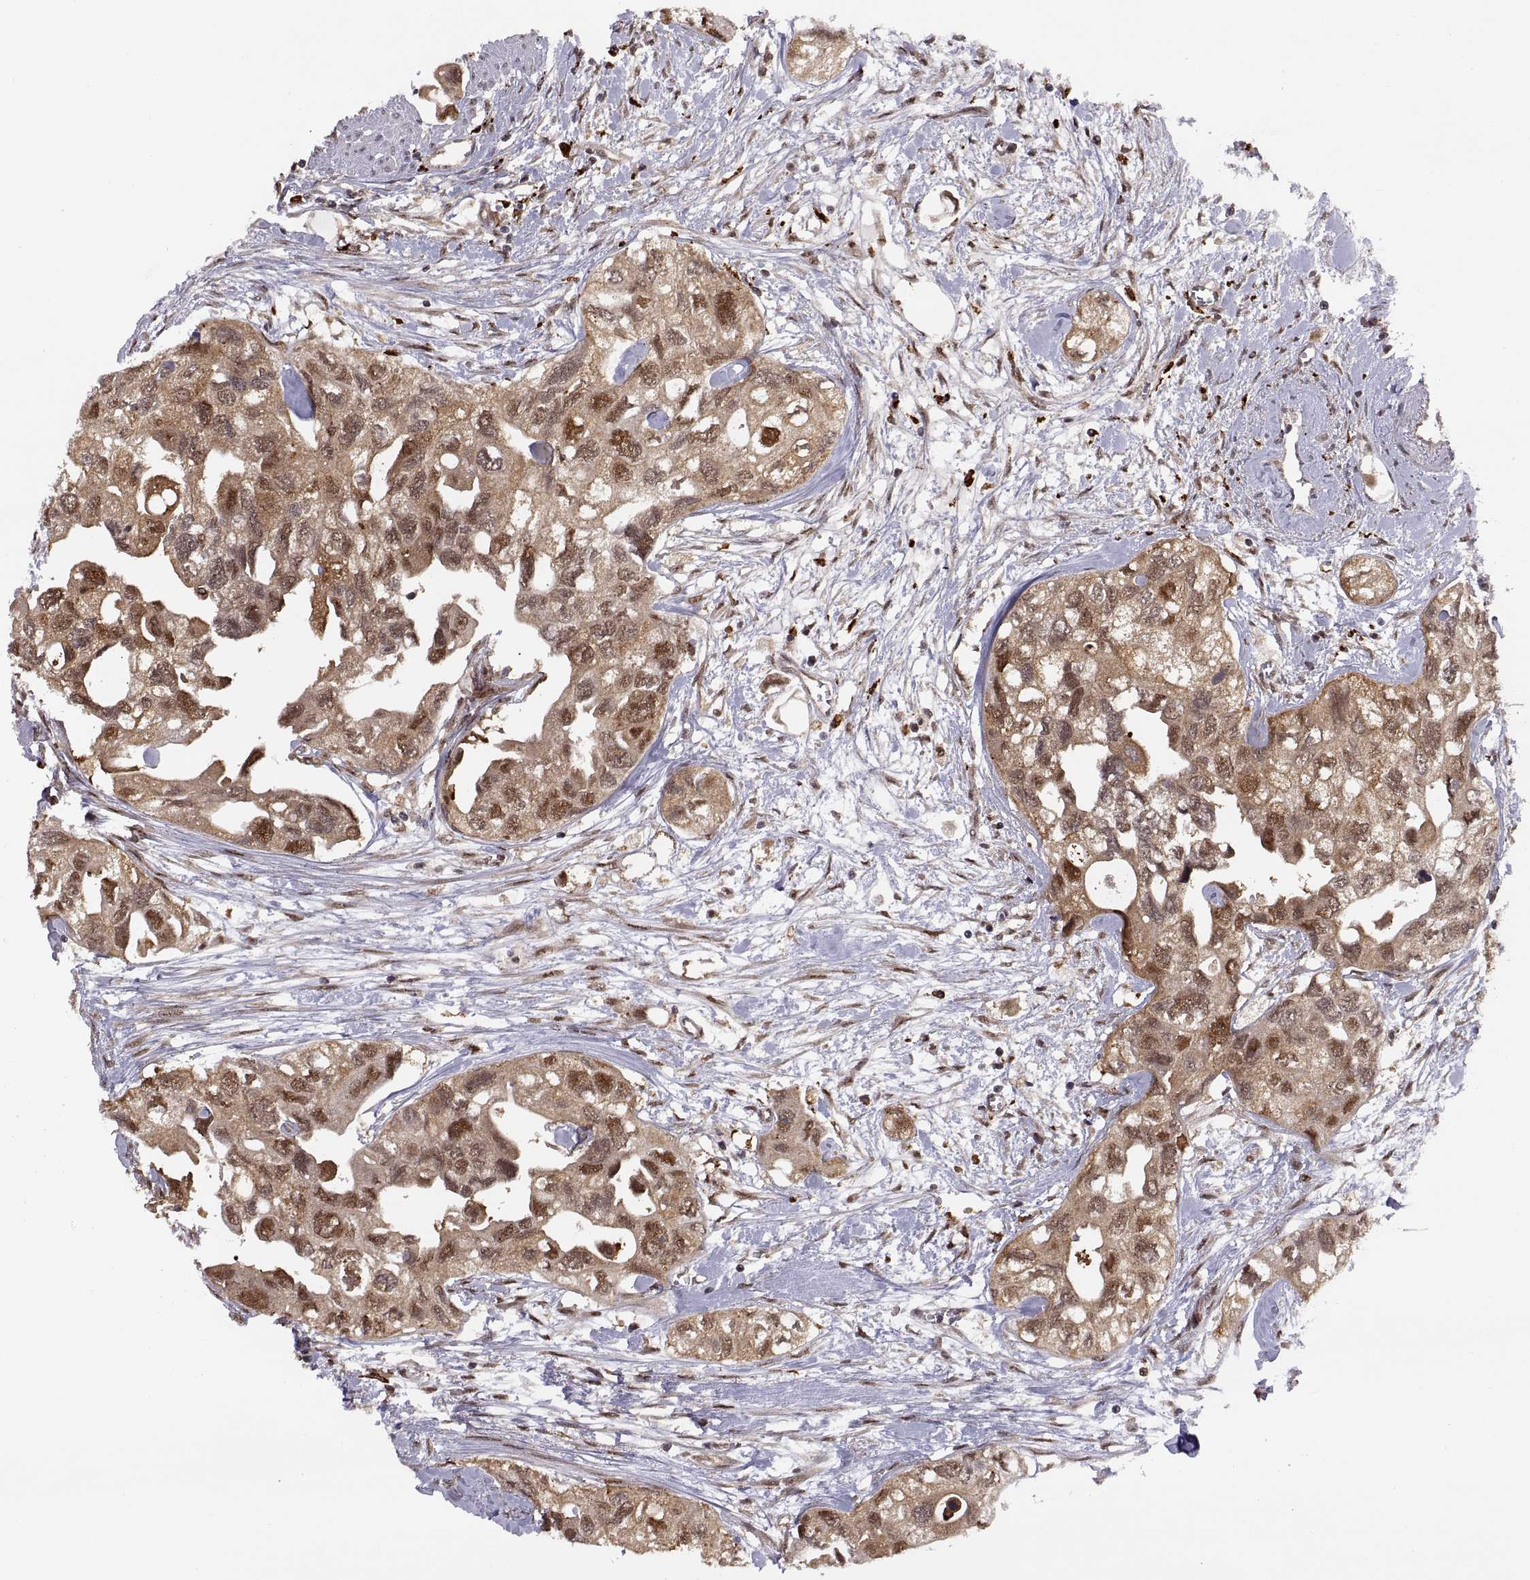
{"staining": {"intensity": "moderate", "quantity": ">75%", "location": "cytoplasmic/membranous,nuclear"}, "tissue": "urothelial cancer", "cell_type": "Tumor cells", "image_type": "cancer", "snomed": [{"axis": "morphology", "description": "Urothelial carcinoma, High grade"}, {"axis": "topography", "description": "Urinary bladder"}], "caption": "Protein expression analysis of human urothelial cancer reveals moderate cytoplasmic/membranous and nuclear staining in approximately >75% of tumor cells.", "gene": "PSMC2", "patient": {"sex": "male", "age": 59}}